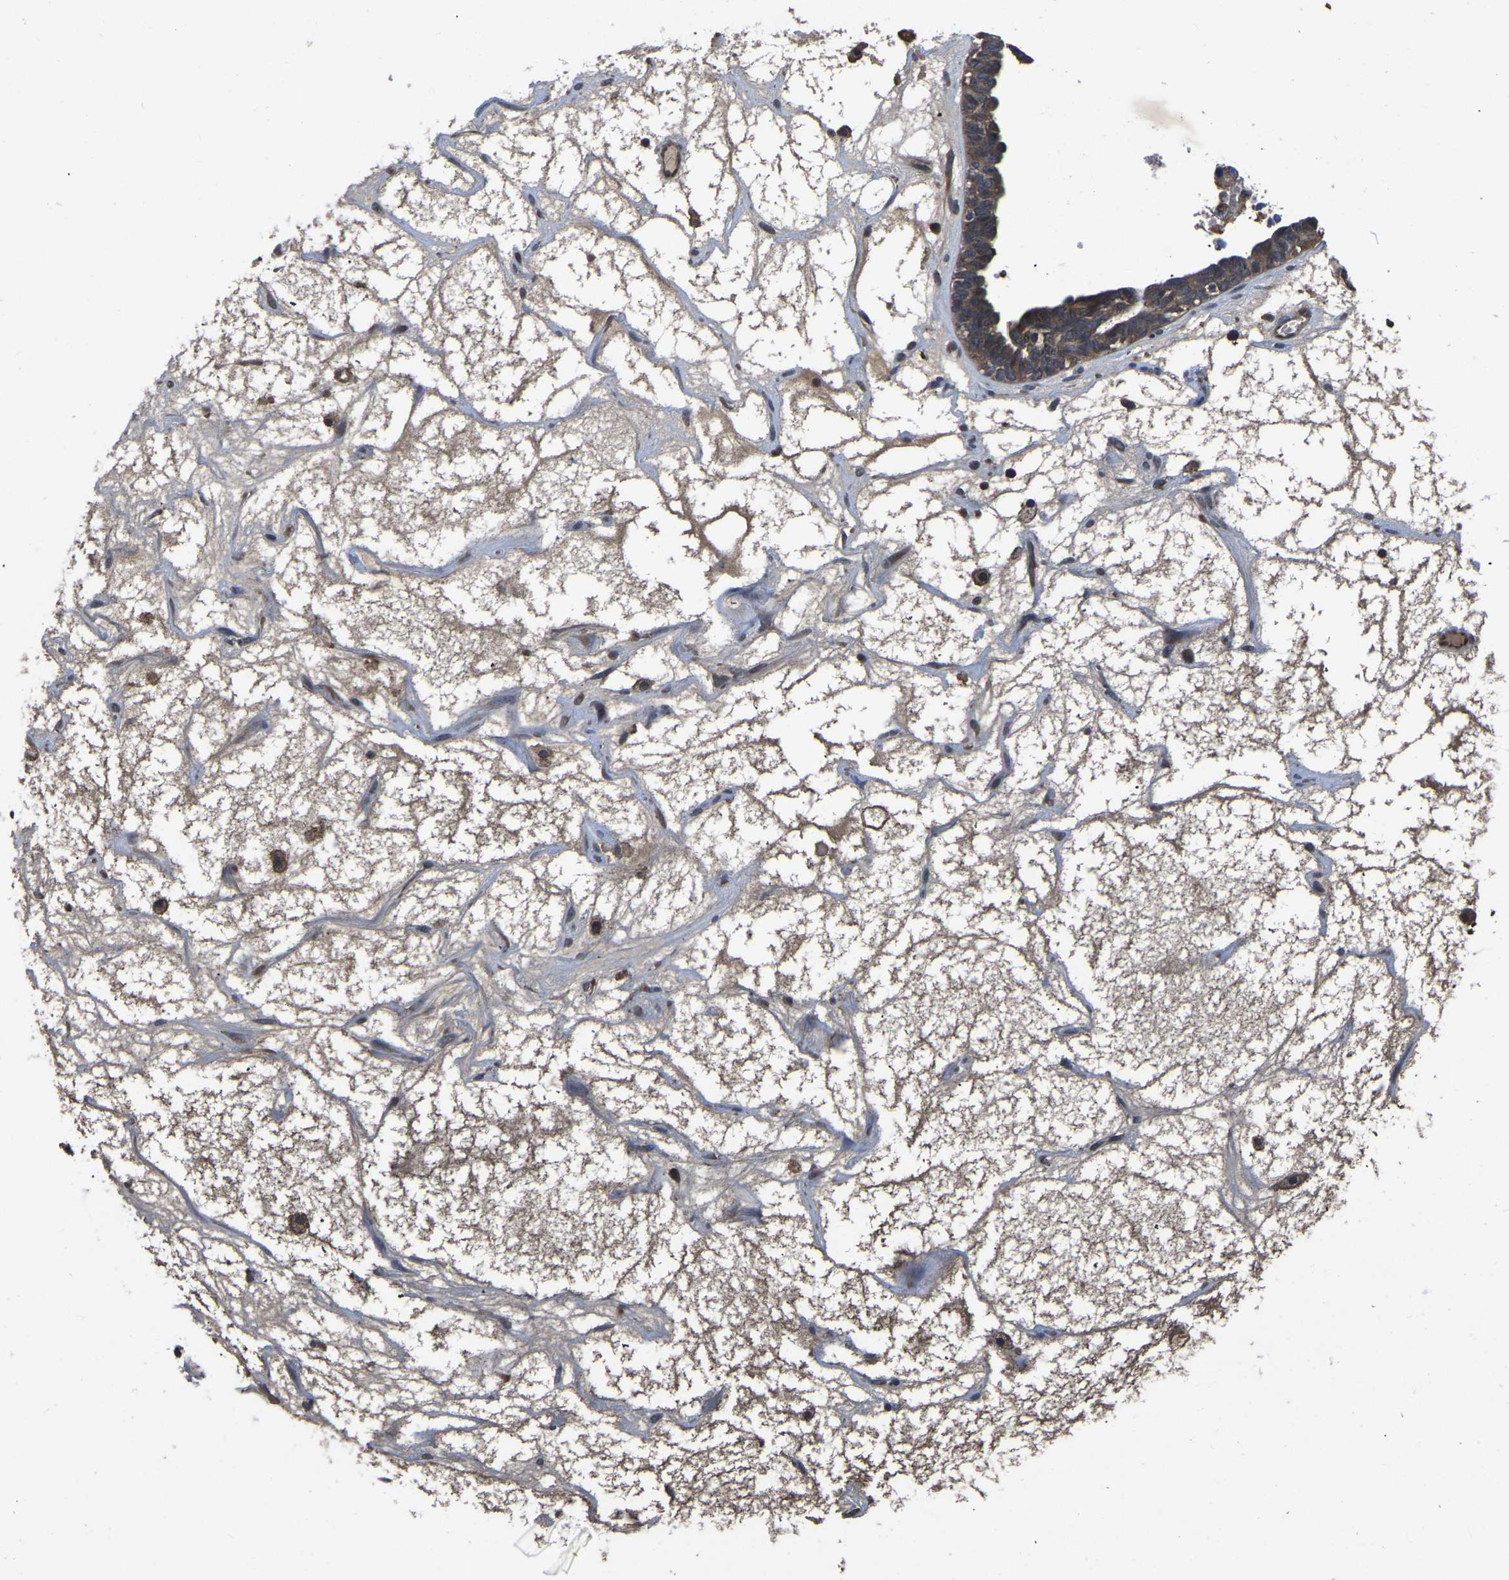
{"staining": {"intensity": "moderate", "quantity": ">75%", "location": "cytoplasmic/membranous"}, "tissue": "ovarian cancer", "cell_type": "Tumor cells", "image_type": "cancer", "snomed": [{"axis": "morphology", "description": "Cystadenocarcinoma, serous, NOS"}, {"axis": "topography", "description": "Ovary"}], "caption": "Immunohistochemical staining of serous cystadenocarcinoma (ovarian) exhibits medium levels of moderate cytoplasmic/membranous expression in about >75% of tumor cells. Nuclei are stained in blue.", "gene": "CRYZL1", "patient": {"sex": "female", "age": 79}}